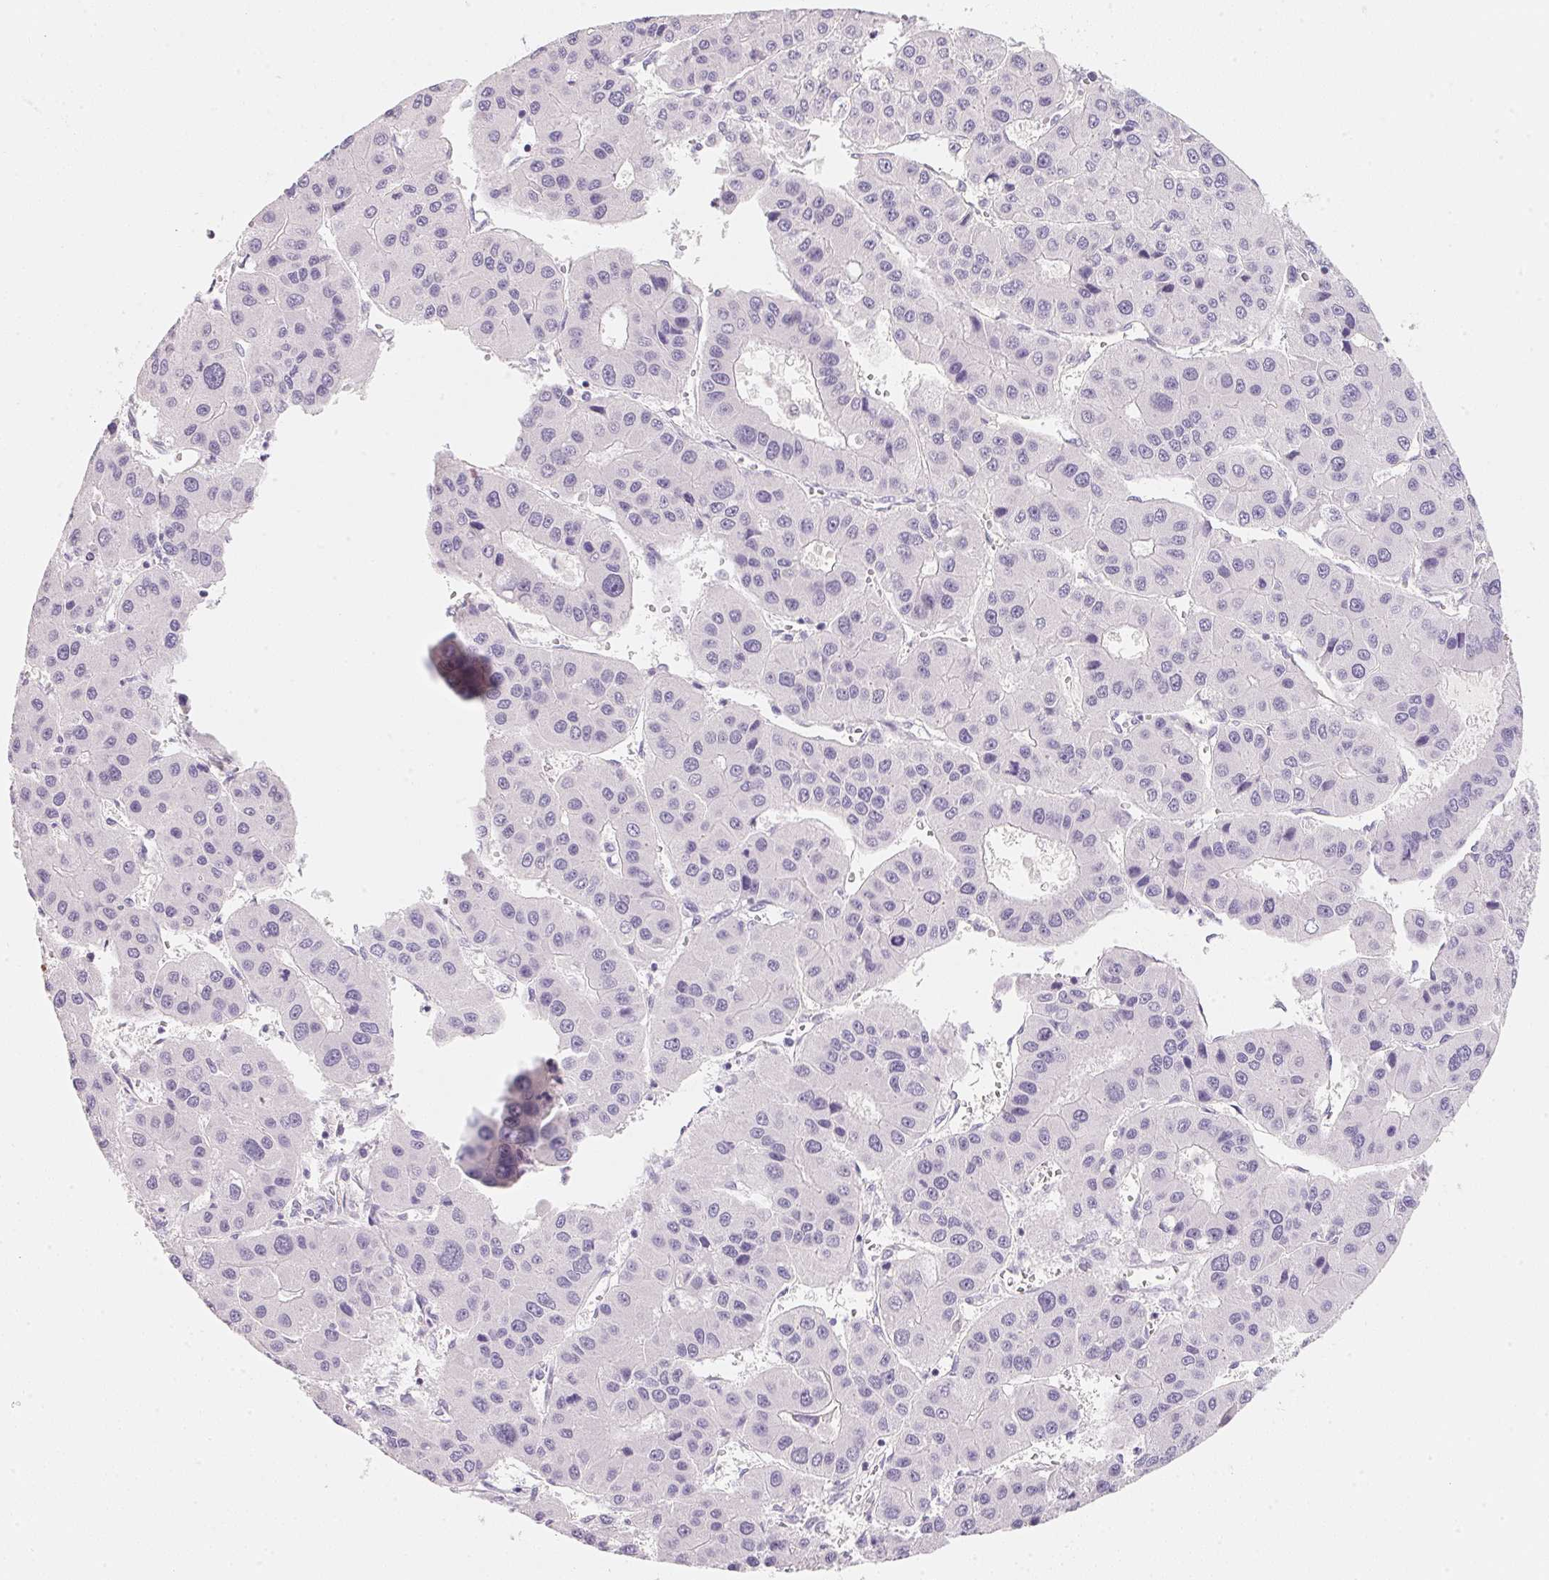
{"staining": {"intensity": "negative", "quantity": "none", "location": "none"}, "tissue": "liver cancer", "cell_type": "Tumor cells", "image_type": "cancer", "snomed": [{"axis": "morphology", "description": "Carcinoma, Hepatocellular, NOS"}, {"axis": "topography", "description": "Liver"}], "caption": "There is no significant positivity in tumor cells of liver hepatocellular carcinoma. (Stains: DAB (3,3'-diaminobenzidine) immunohistochemistry with hematoxylin counter stain, Microscopy: brightfield microscopy at high magnification).", "gene": "ACP3", "patient": {"sex": "male", "age": 73}}